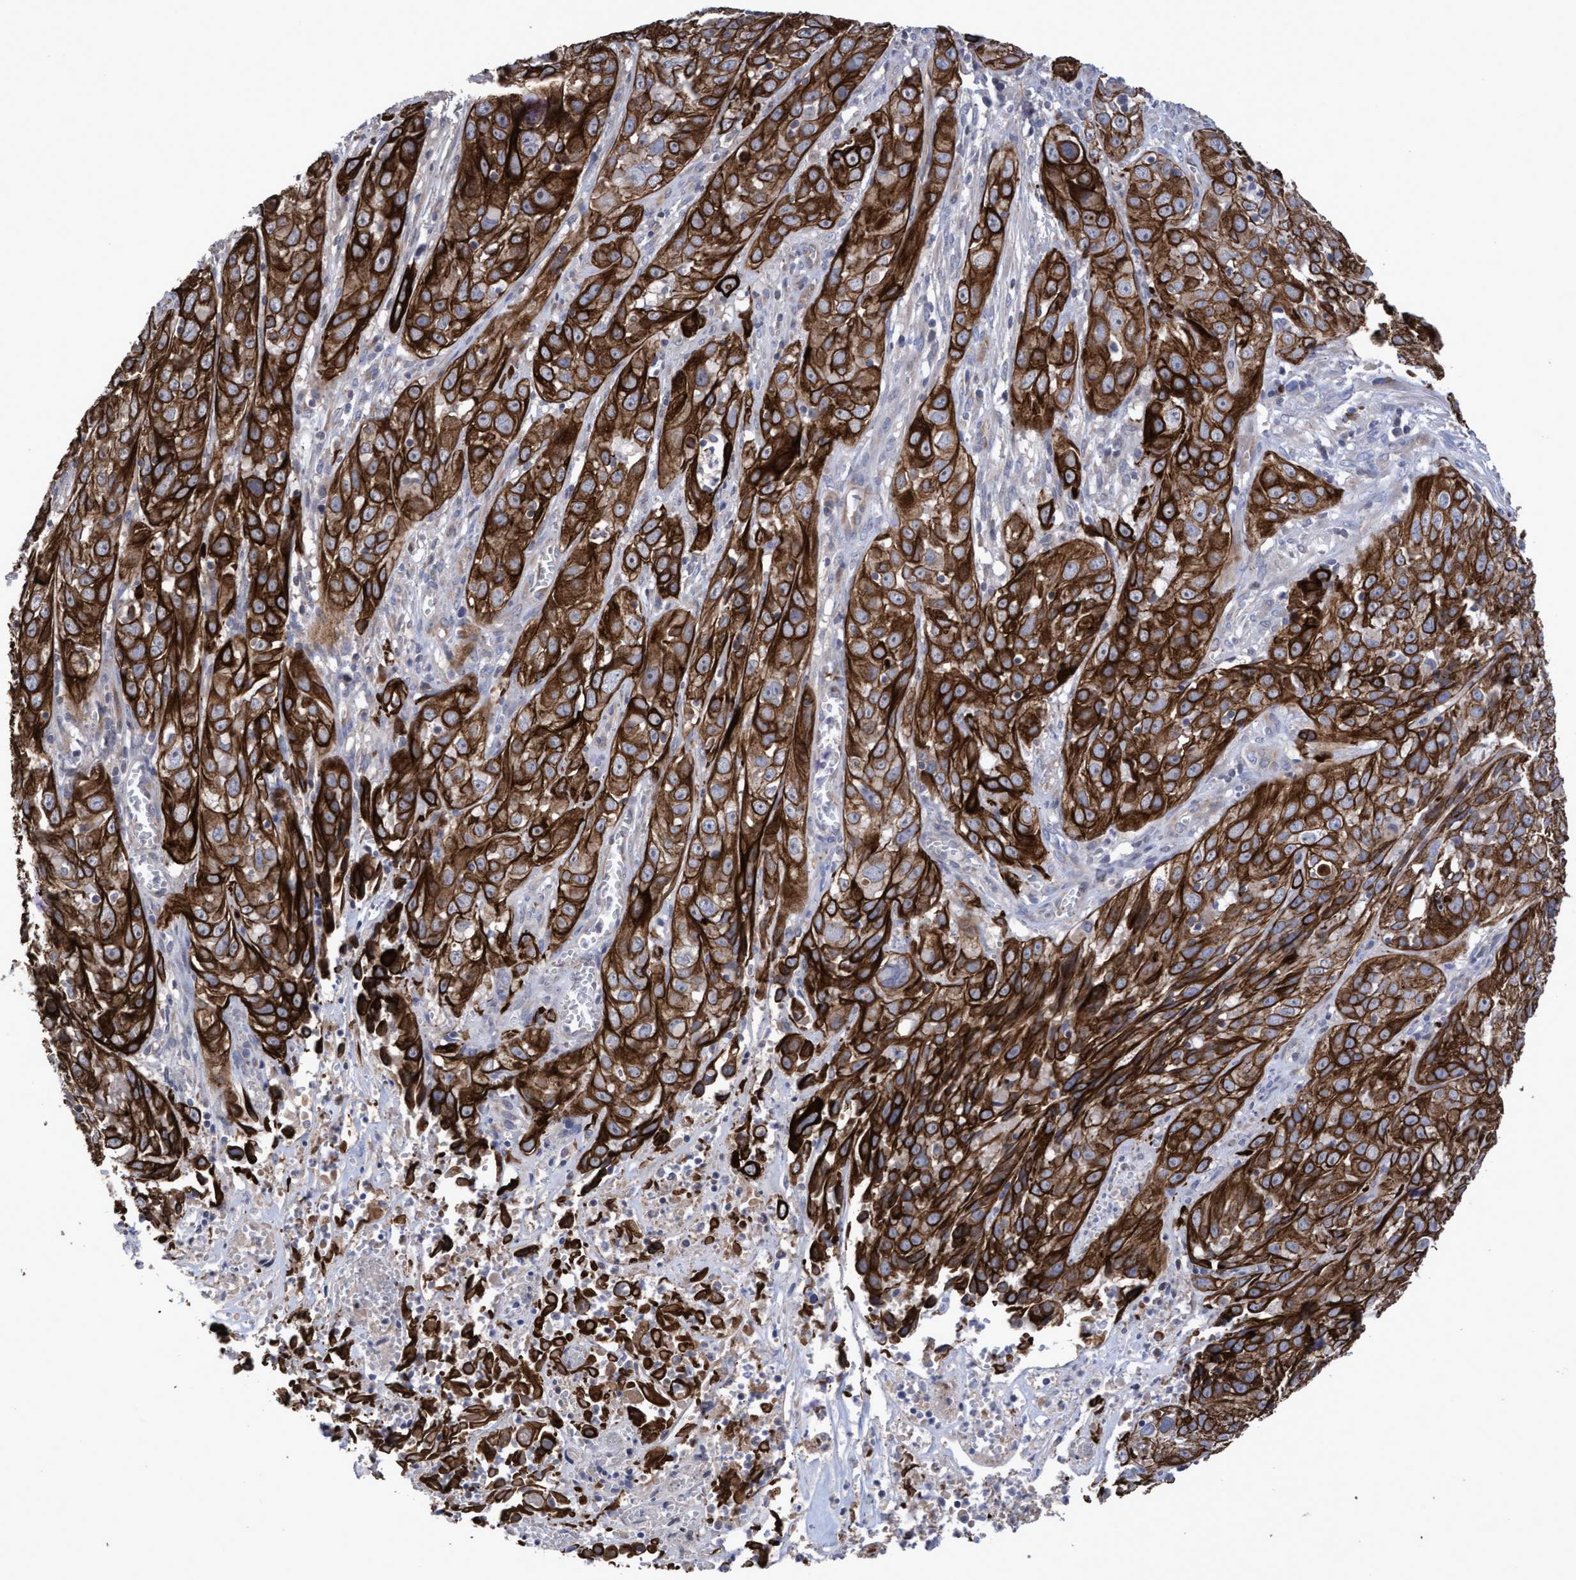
{"staining": {"intensity": "strong", "quantity": ">75%", "location": "cytoplasmic/membranous"}, "tissue": "cervical cancer", "cell_type": "Tumor cells", "image_type": "cancer", "snomed": [{"axis": "morphology", "description": "Squamous cell carcinoma, NOS"}, {"axis": "topography", "description": "Cervix"}], "caption": "DAB (3,3'-diaminobenzidine) immunohistochemical staining of cervical cancer (squamous cell carcinoma) exhibits strong cytoplasmic/membranous protein positivity in about >75% of tumor cells.", "gene": "KRT24", "patient": {"sex": "female", "age": 32}}